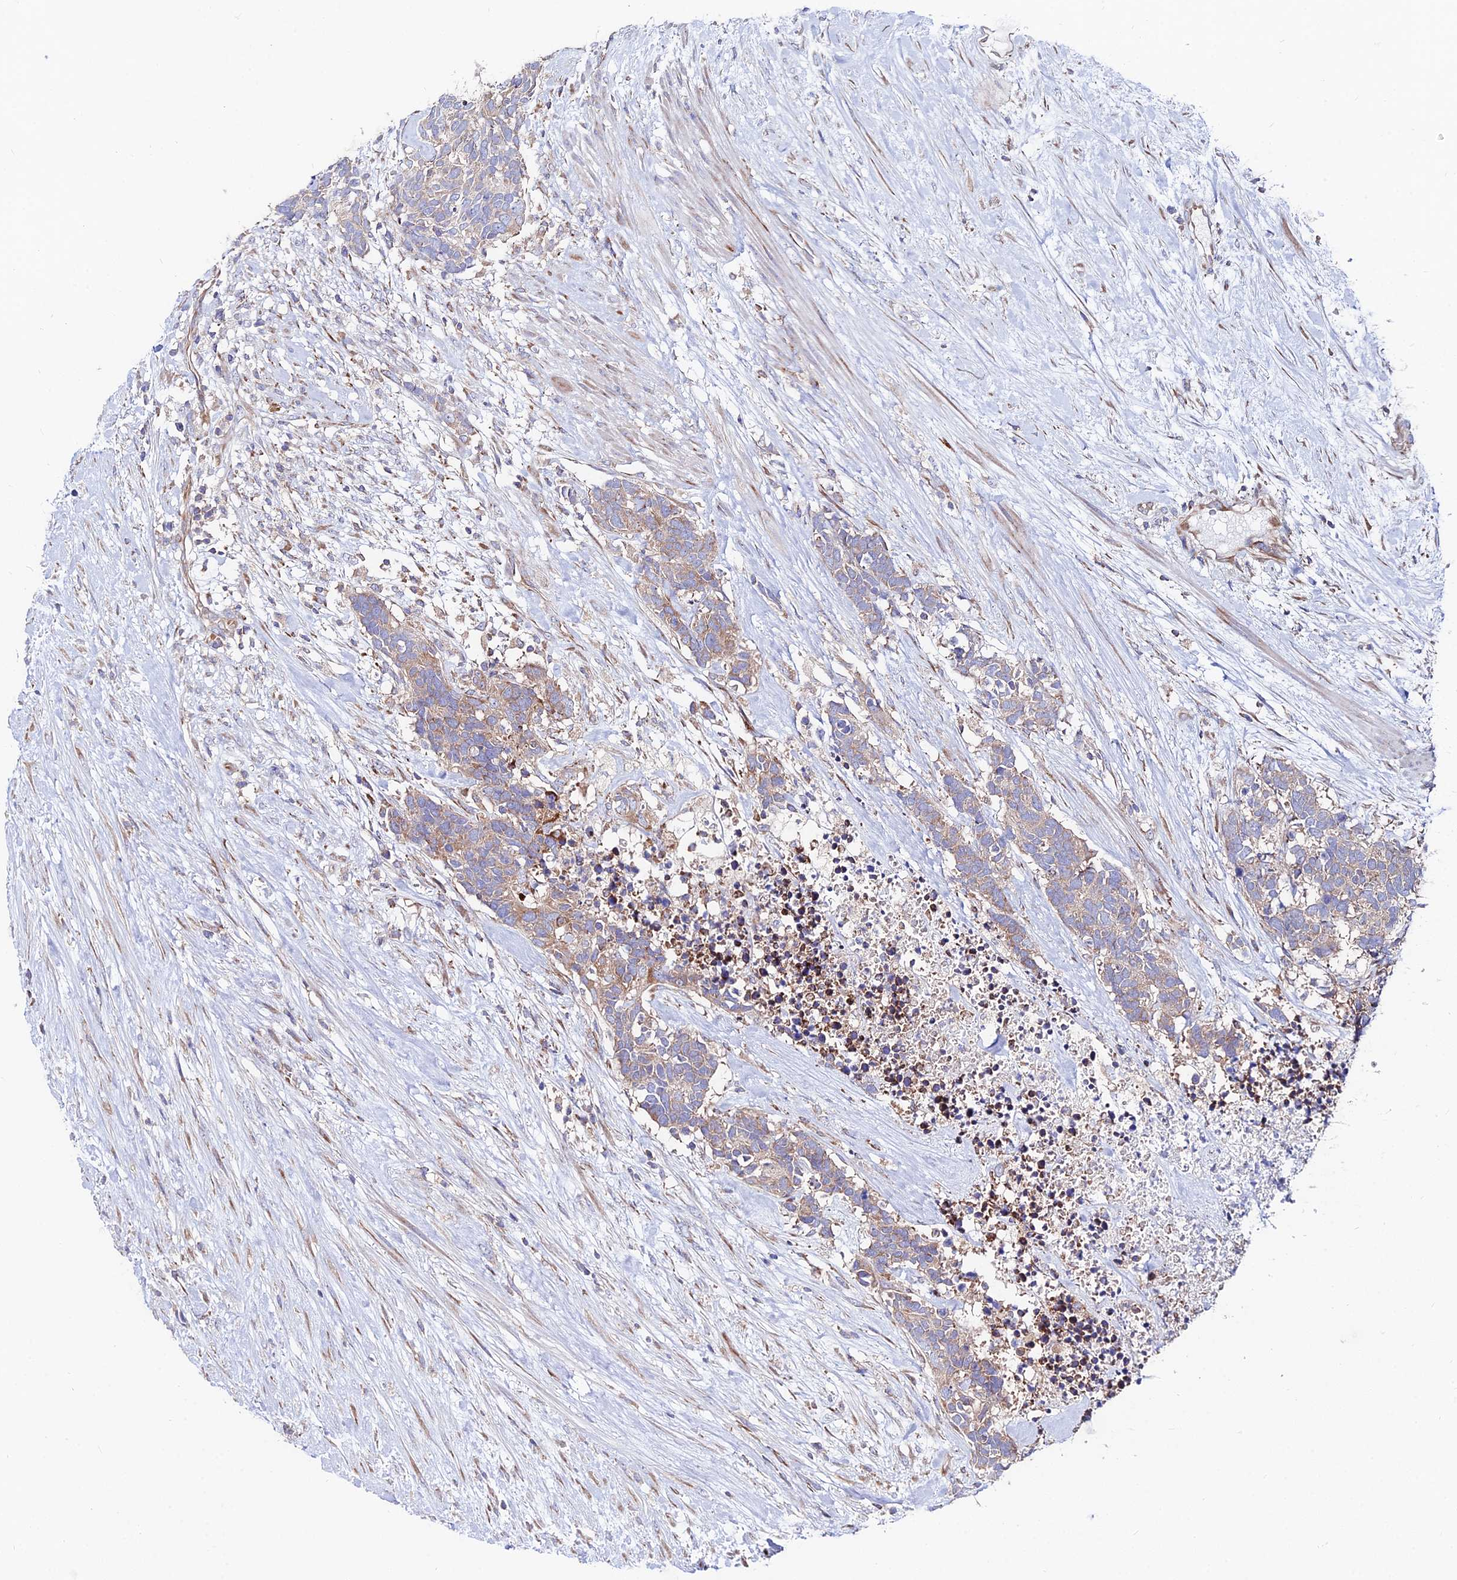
{"staining": {"intensity": "weak", "quantity": "25%-75%", "location": "cytoplasmic/membranous"}, "tissue": "carcinoid", "cell_type": "Tumor cells", "image_type": "cancer", "snomed": [{"axis": "morphology", "description": "Carcinoma, NOS"}, {"axis": "morphology", "description": "Carcinoid, malignant, NOS"}, {"axis": "topography", "description": "Prostate"}], "caption": "Immunohistochemical staining of carcinoma reveals weak cytoplasmic/membranous protein staining in approximately 25%-75% of tumor cells.", "gene": "EIF3K", "patient": {"sex": "male", "age": 57}}